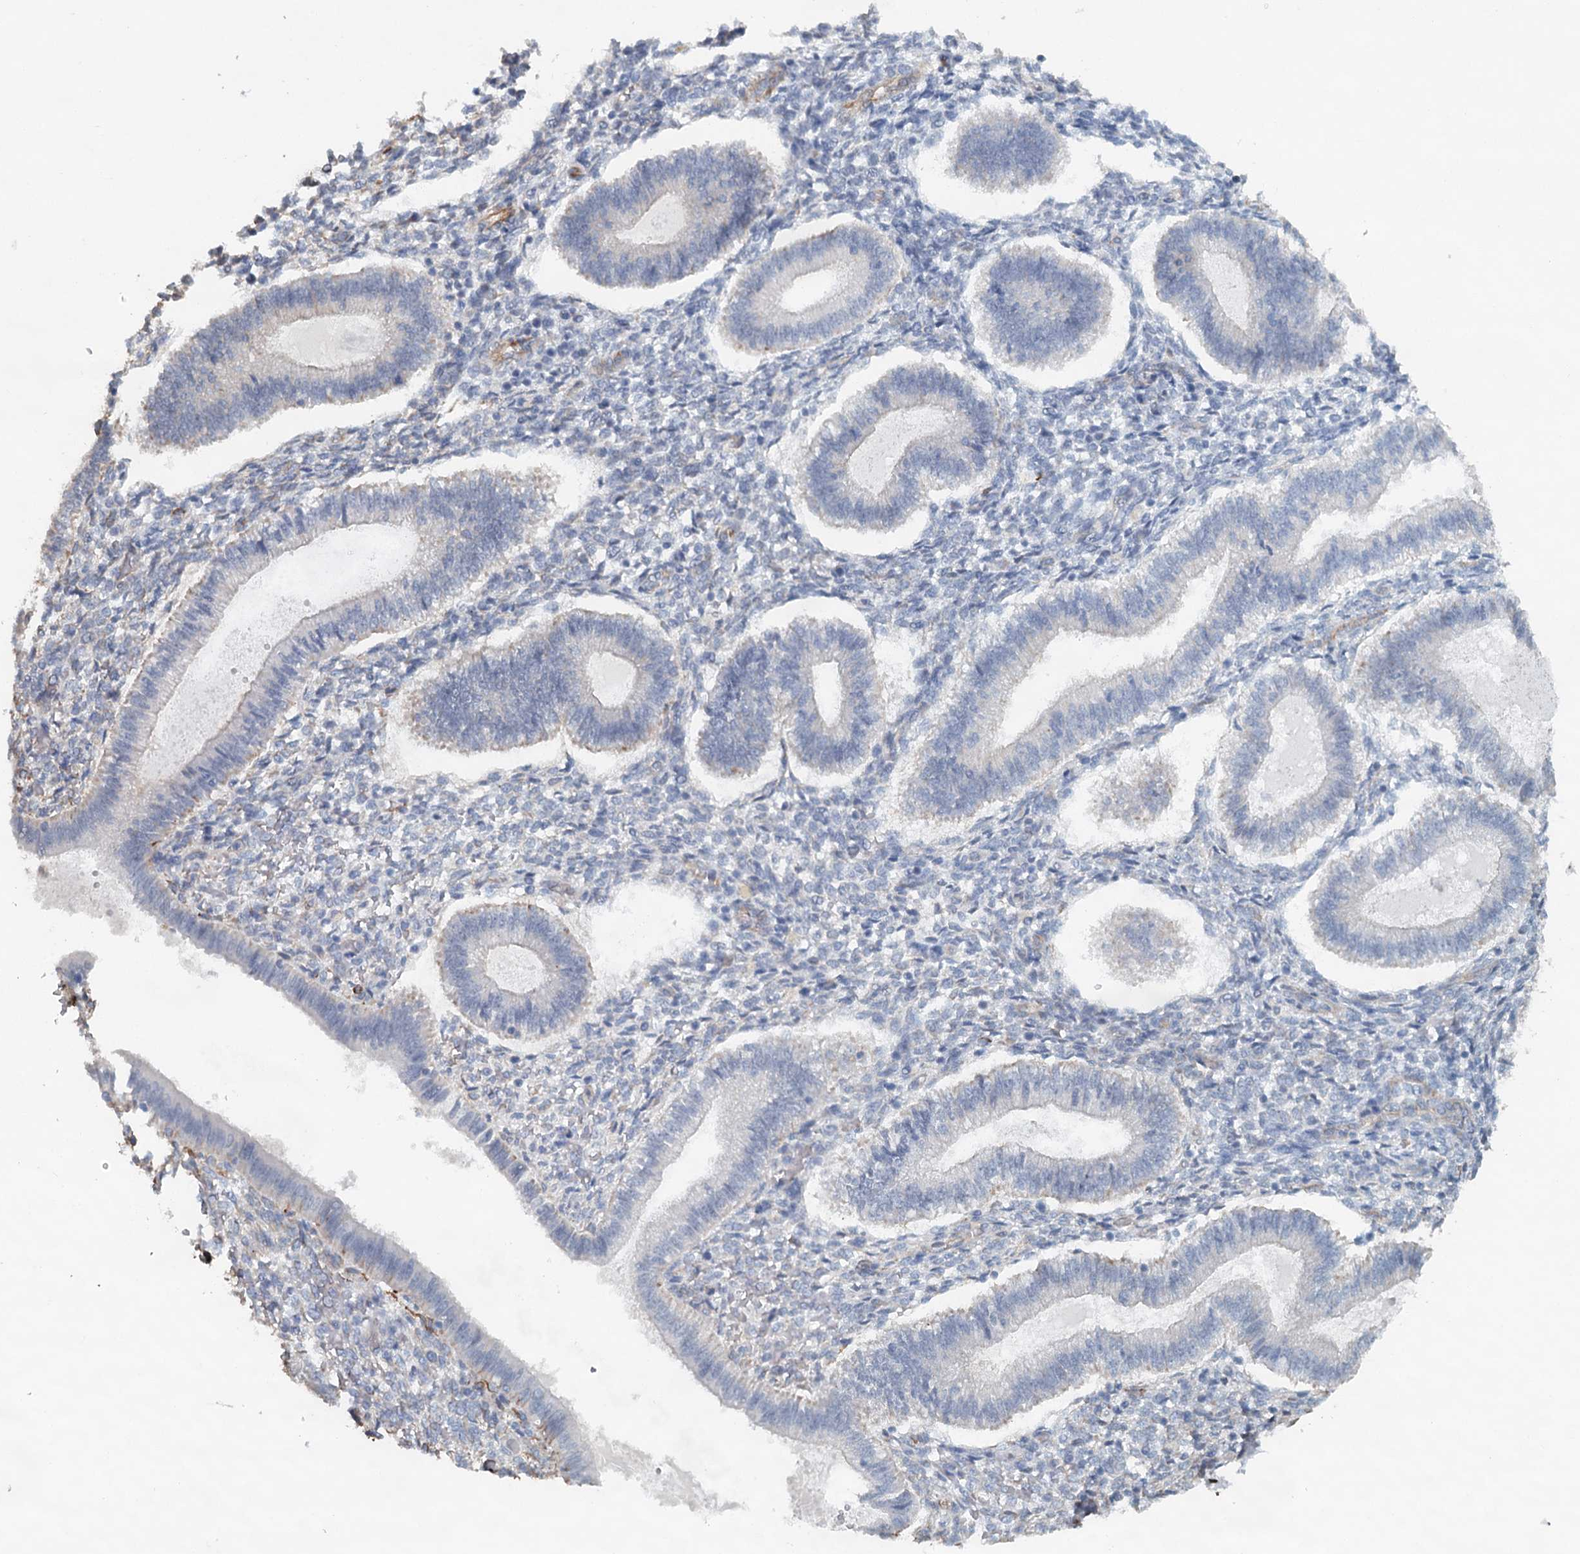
{"staining": {"intensity": "negative", "quantity": "none", "location": "none"}, "tissue": "endometrium", "cell_type": "Cells in endometrial stroma", "image_type": "normal", "snomed": [{"axis": "morphology", "description": "Normal tissue, NOS"}, {"axis": "topography", "description": "Endometrium"}], "caption": "Image shows no protein expression in cells in endometrial stroma of normal endometrium.", "gene": "SYNPO", "patient": {"sex": "female", "age": 25}}